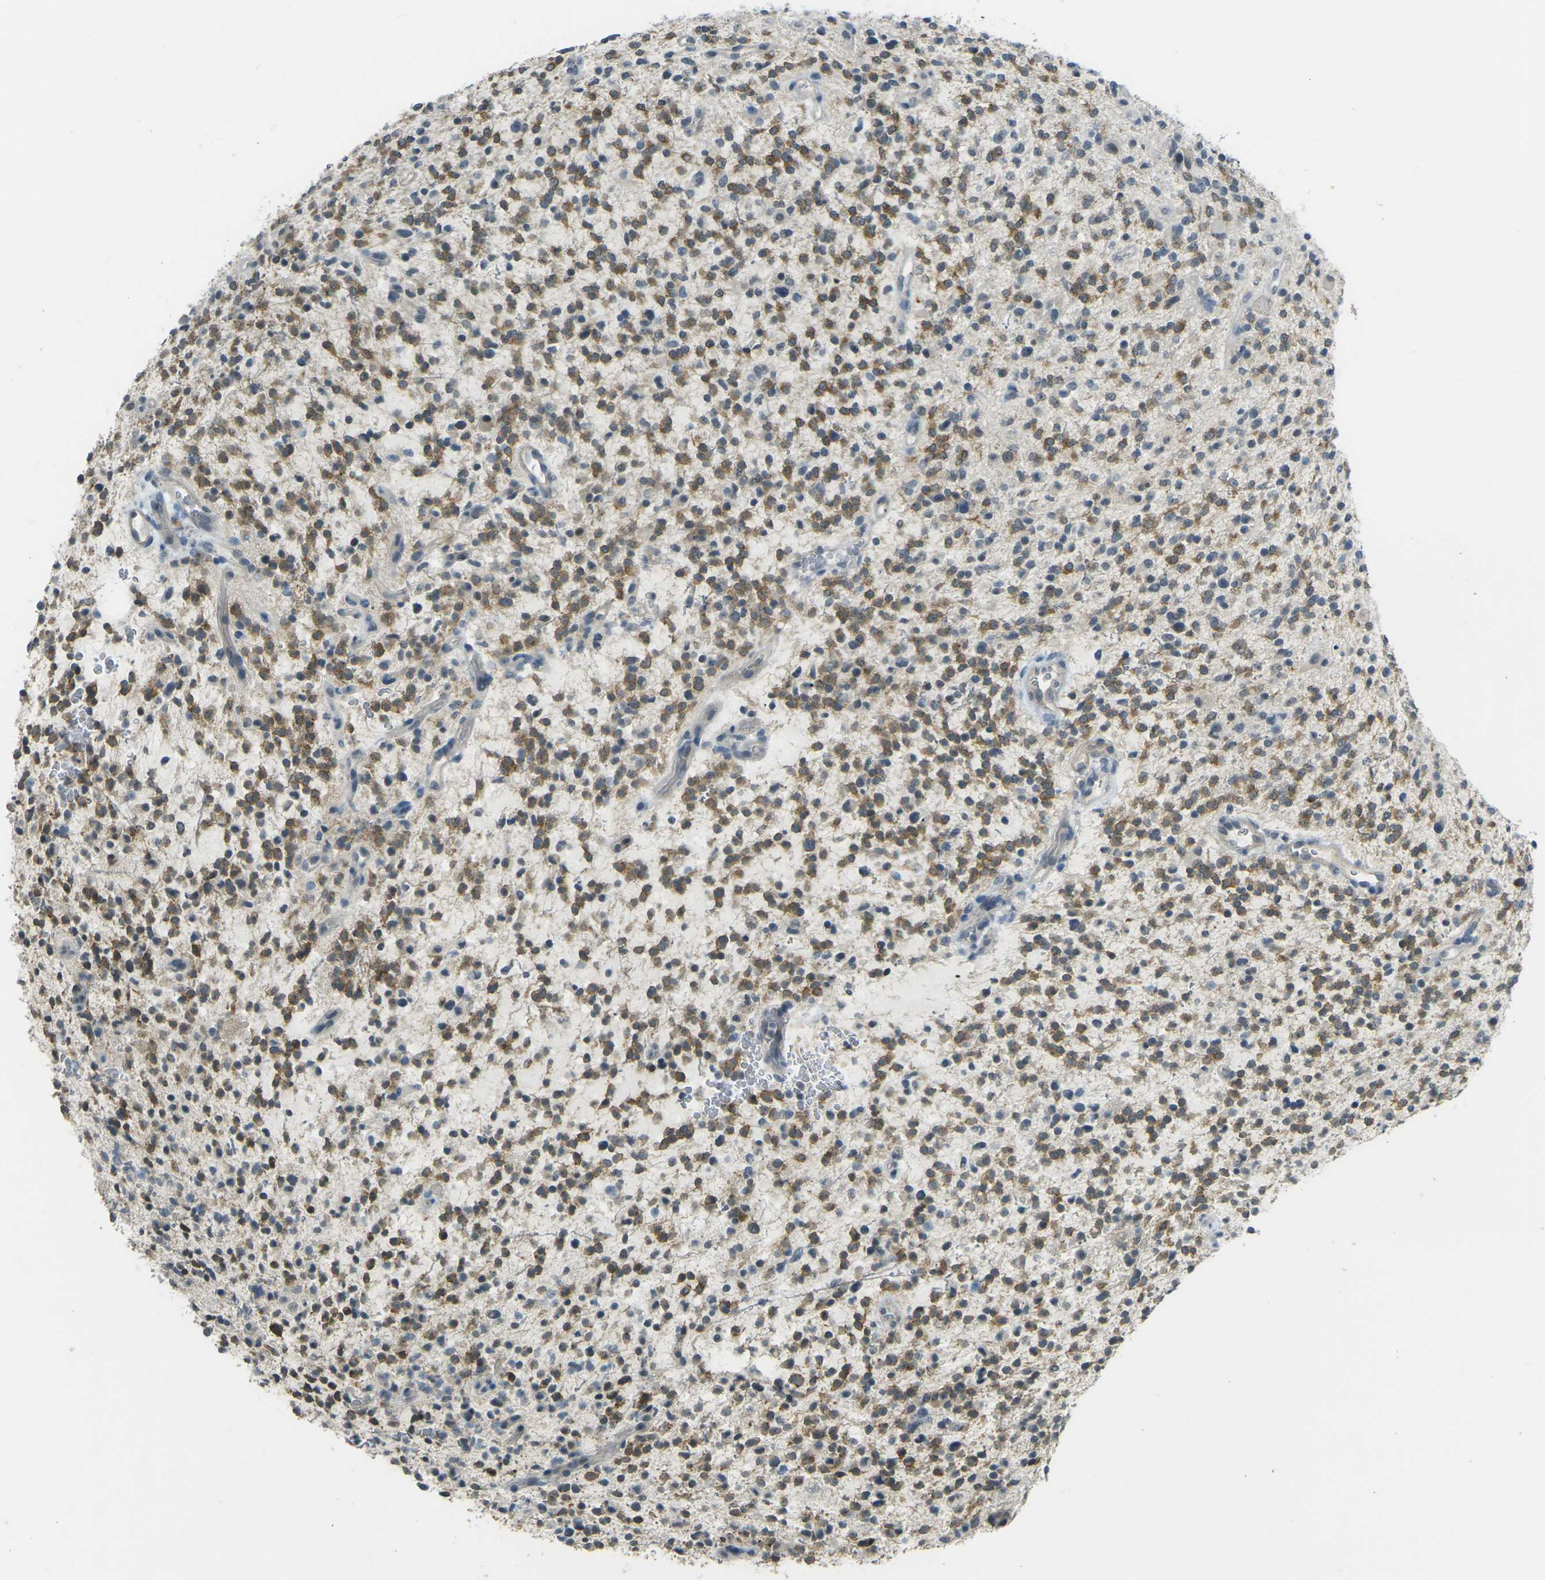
{"staining": {"intensity": "moderate", "quantity": ">75%", "location": "cytoplasmic/membranous"}, "tissue": "glioma", "cell_type": "Tumor cells", "image_type": "cancer", "snomed": [{"axis": "morphology", "description": "Glioma, malignant, High grade"}, {"axis": "topography", "description": "Brain"}], "caption": "A micrograph of malignant high-grade glioma stained for a protein shows moderate cytoplasmic/membranous brown staining in tumor cells. The staining was performed using DAB (3,3'-diaminobenzidine), with brown indicating positive protein expression. Nuclei are stained blue with hematoxylin.", "gene": "SPTBN2", "patient": {"sex": "male", "age": 48}}